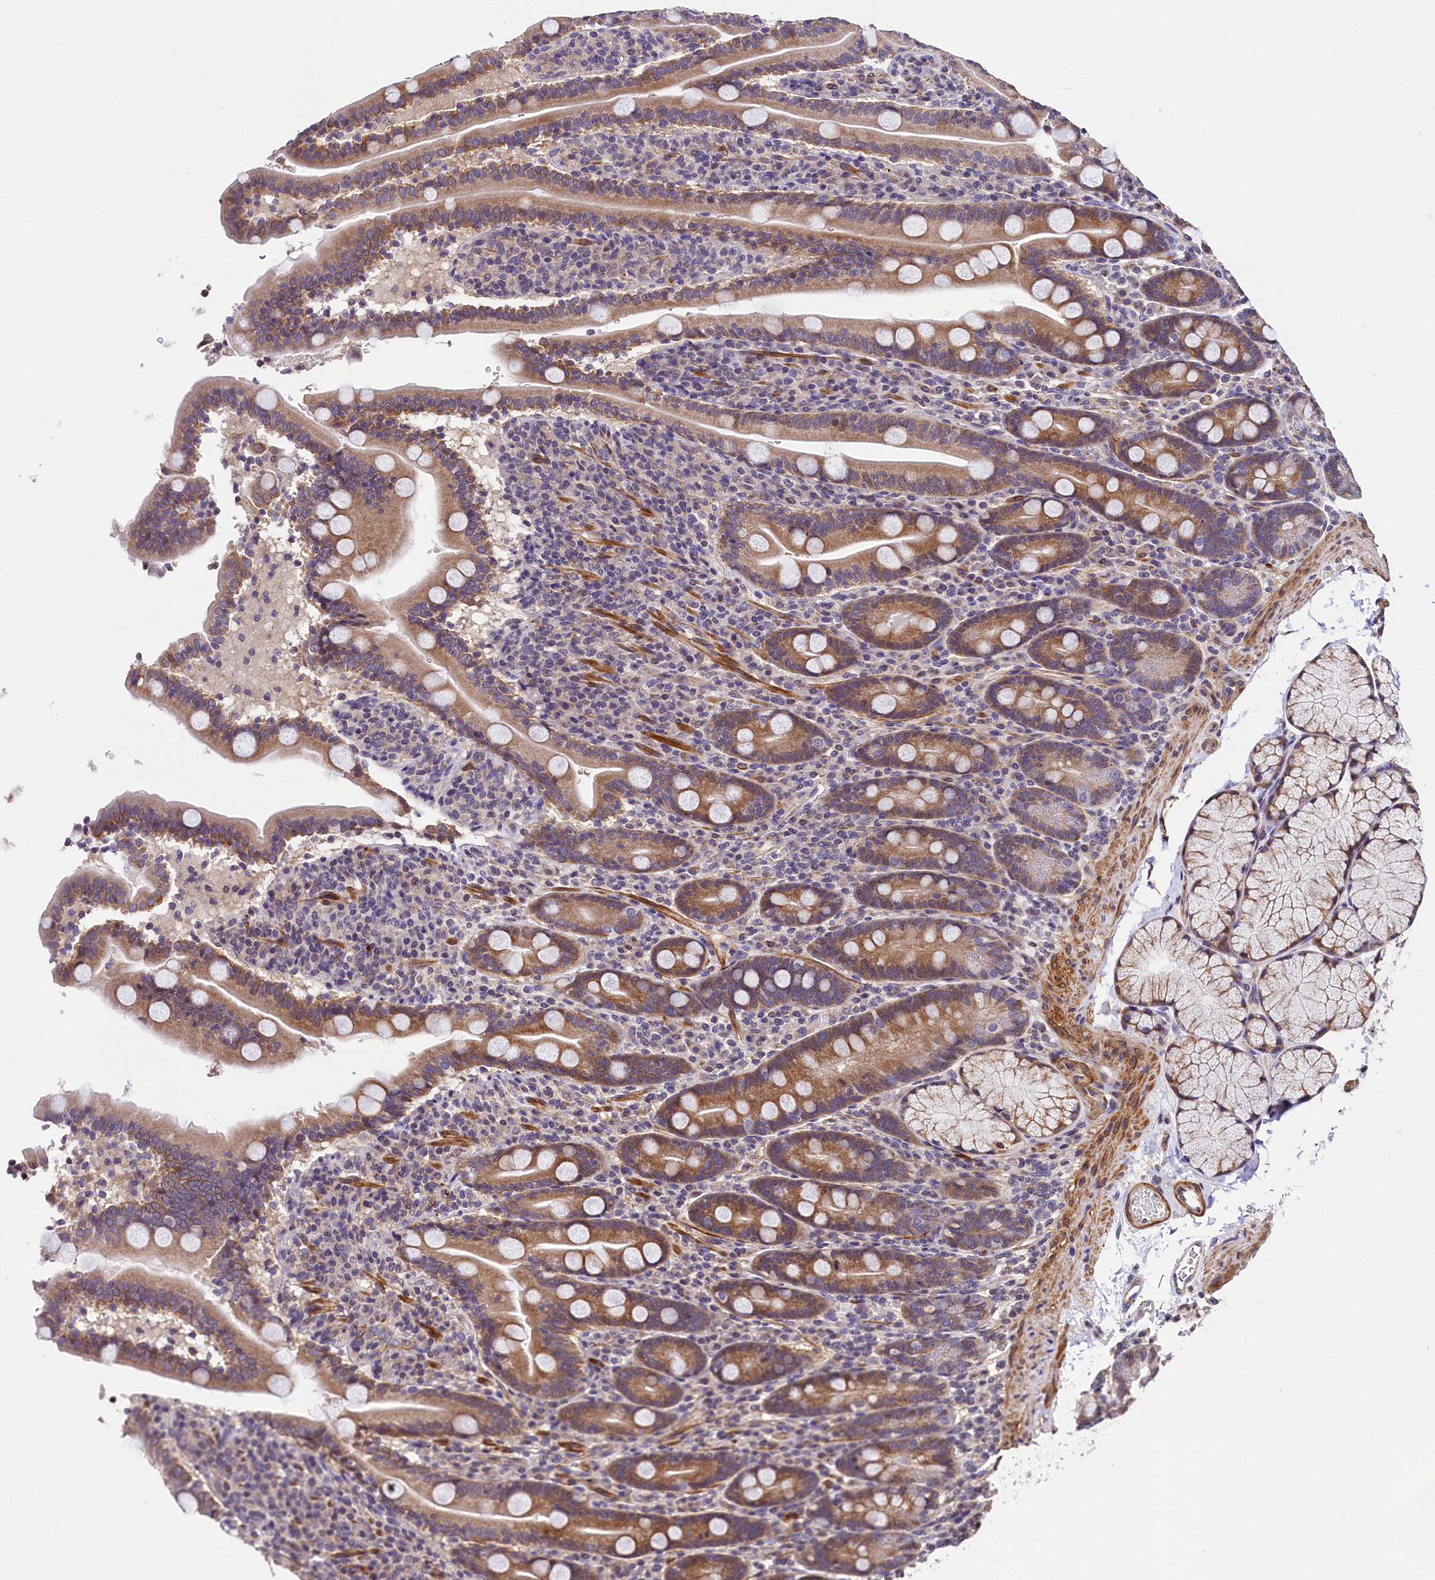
{"staining": {"intensity": "moderate", "quantity": ">75%", "location": "cytoplasmic/membranous"}, "tissue": "duodenum", "cell_type": "Glandular cells", "image_type": "normal", "snomed": [{"axis": "morphology", "description": "Normal tissue, NOS"}, {"axis": "topography", "description": "Duodenum"}], "caption": "Immunohistochemistry (IHC) staining of normal duodenum, which displays medium levels of moderate cytoplasmic/membranous staining in about >75% of glandular cells indicating moderate cytoplasmic/membranous protein expression. The staining was performed using DAB (brown) for protein detection and nuclei were counterstained in hematoxylin (blue).", "gene": "ZNF2", "patient": {"sex": "male", "age": 35}}